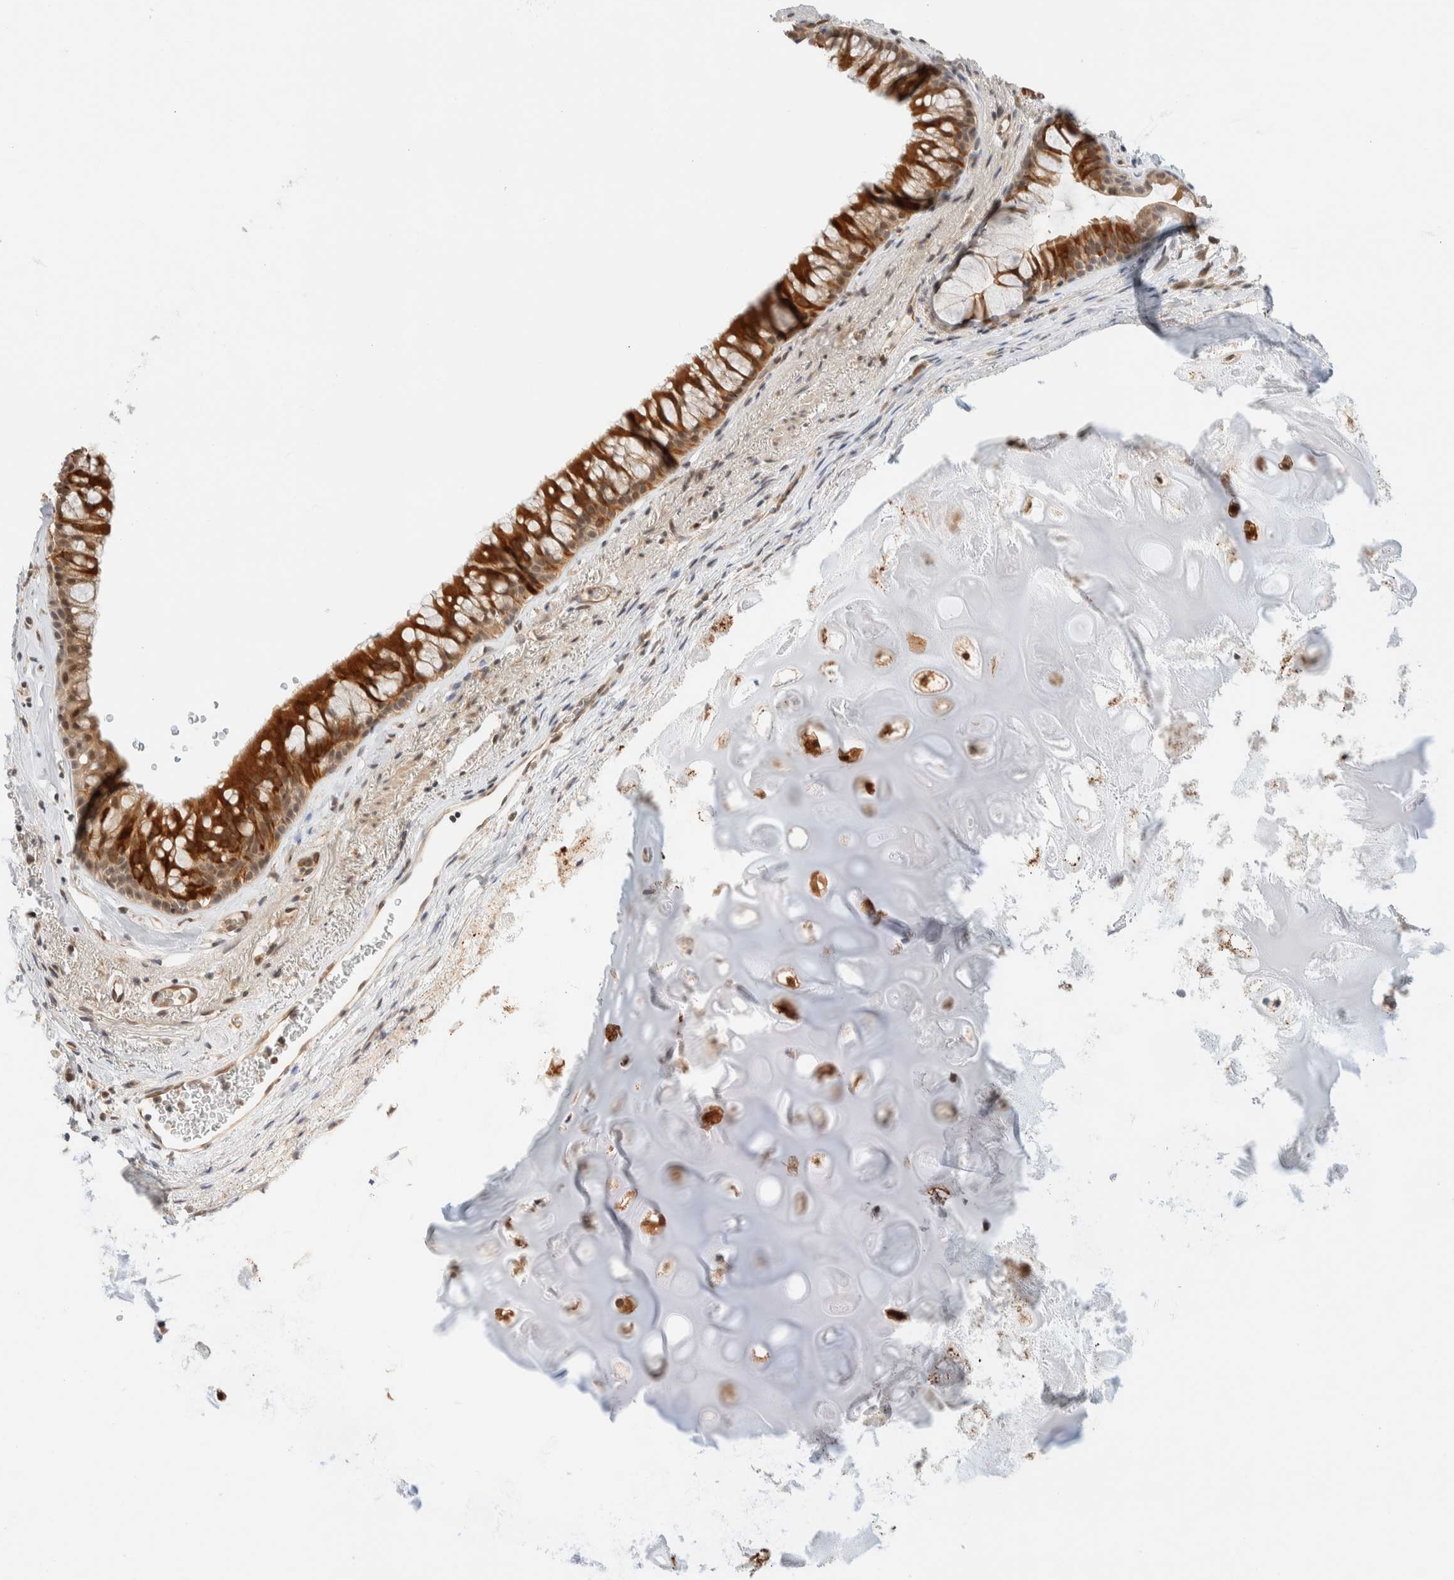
{"staining": {"intensity": "strong", "quantity": ">75%", "location": "cytoplasmic/membranous"}, "tissue": "bronchus", "cell_type": "Respiratory epithelial cells", "image_type": "normal", "snomed": [{"axis": "morphology", "description": "Normal tissue, NOS"}, {"axis": "topography", "description": "Cartilage tissue"}, {"axis": "topography", "description": "Bronchus"}], "caption": "Strong cytoplasmic/membranous protein positivity is identified in approximately >75% of respiratory epithelial cells in bronchus.", "gene": "C8orf76", "patient": {"sex": "female", "age": 53}}